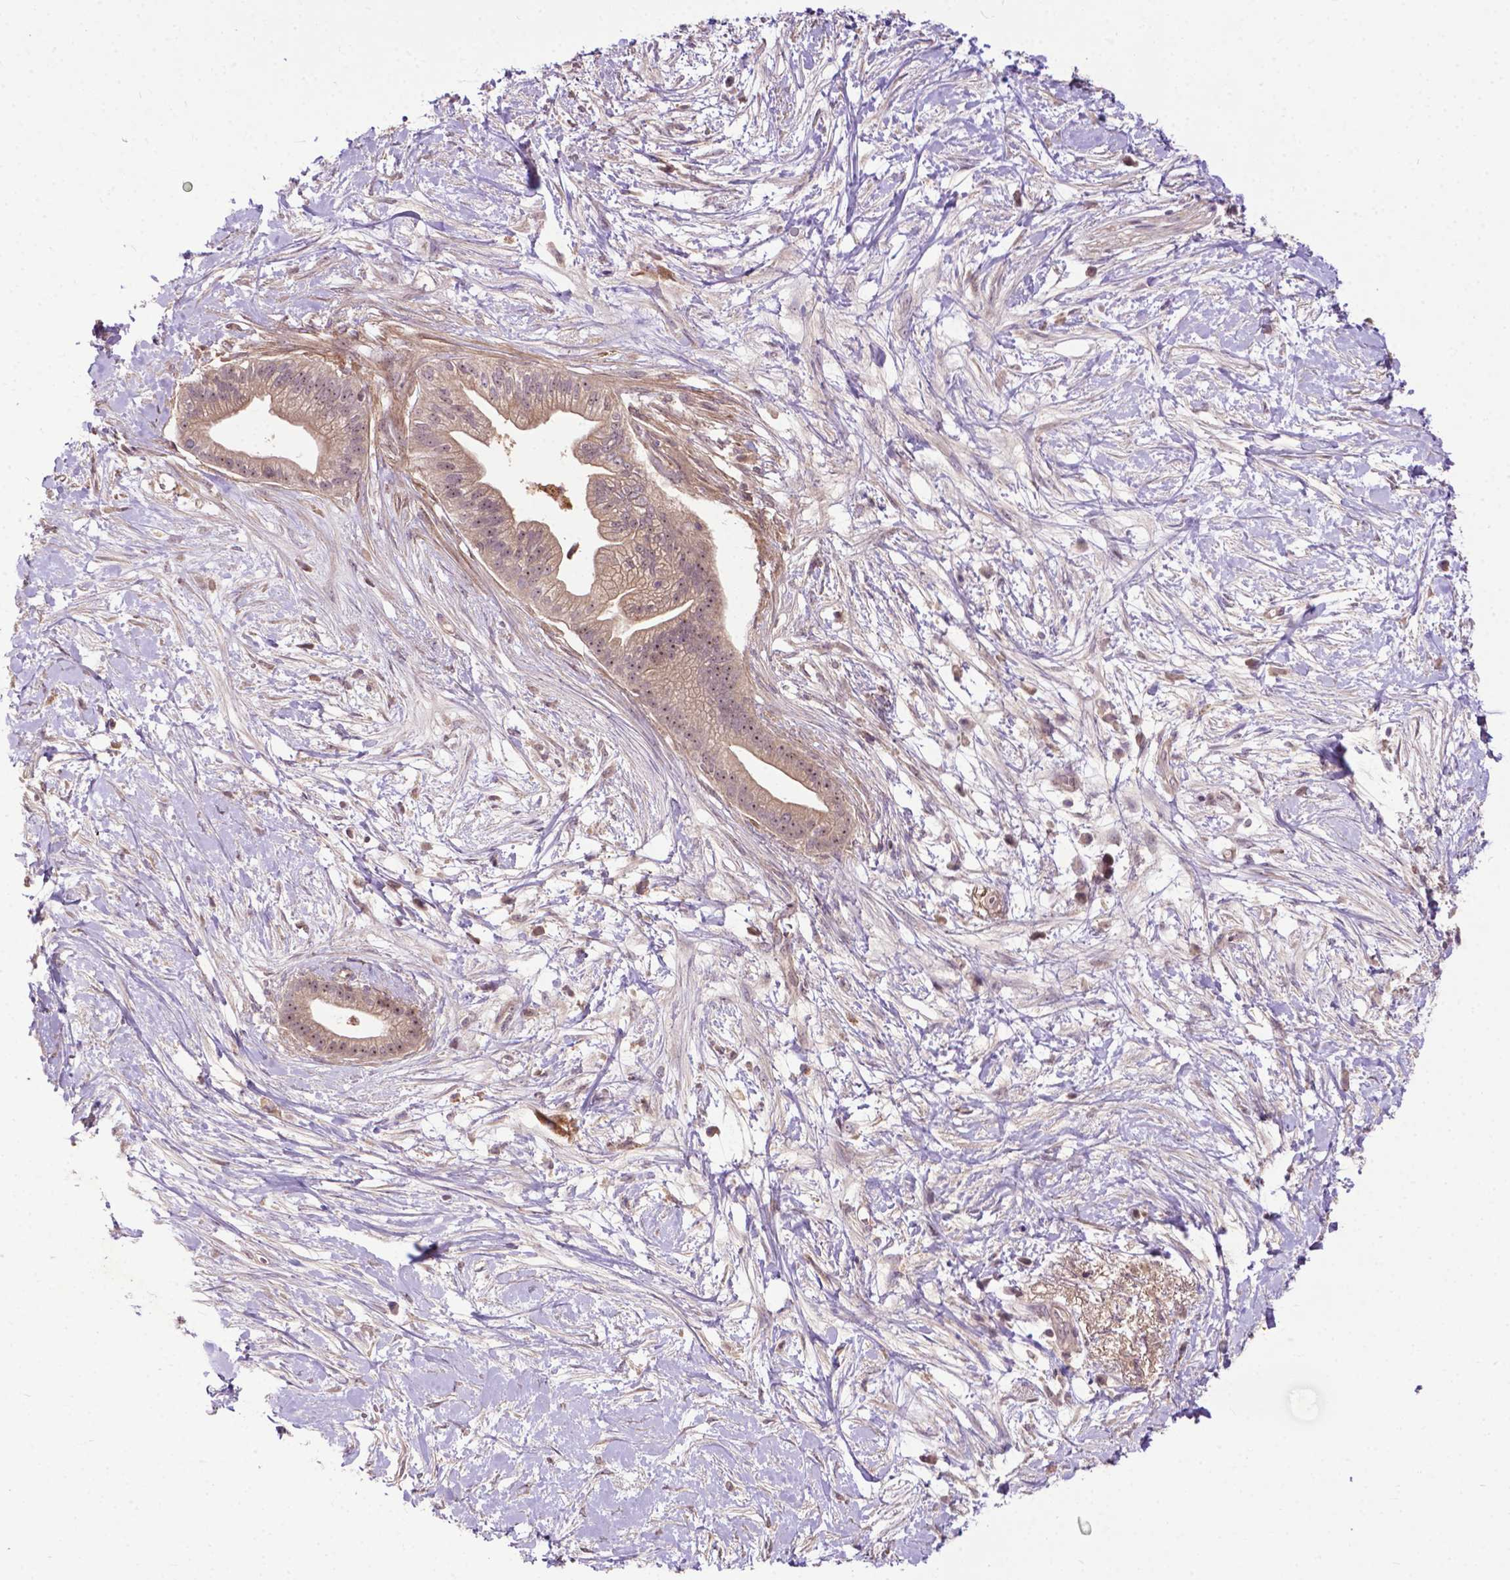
{"staining": {"intensity": "weak", "quantity": "25%-75%", "location": "cytoplasmic/membranous,nuclear"}, "tissue": "pancreatic cancer", "cell_type": "Tumor cells", "image_type": "cancer", "snomed": [{"axis": "morphology", "description": "Normal tissue, NOS"}, {"axis": "morphology", "description": "Adenocarcinoma, NOS"}, {"axis": "topography", "description": "Lymph node"}, {"axis": "topography", "description": "Pancreas"}], "caption": "A brown stain labels weak cytoplasmic/membranous and nuclear positivity of a protein in pancreatic cancer tumor cells.", "gene": "PARP3", "patient": {"sex": "female", "age": 58}}